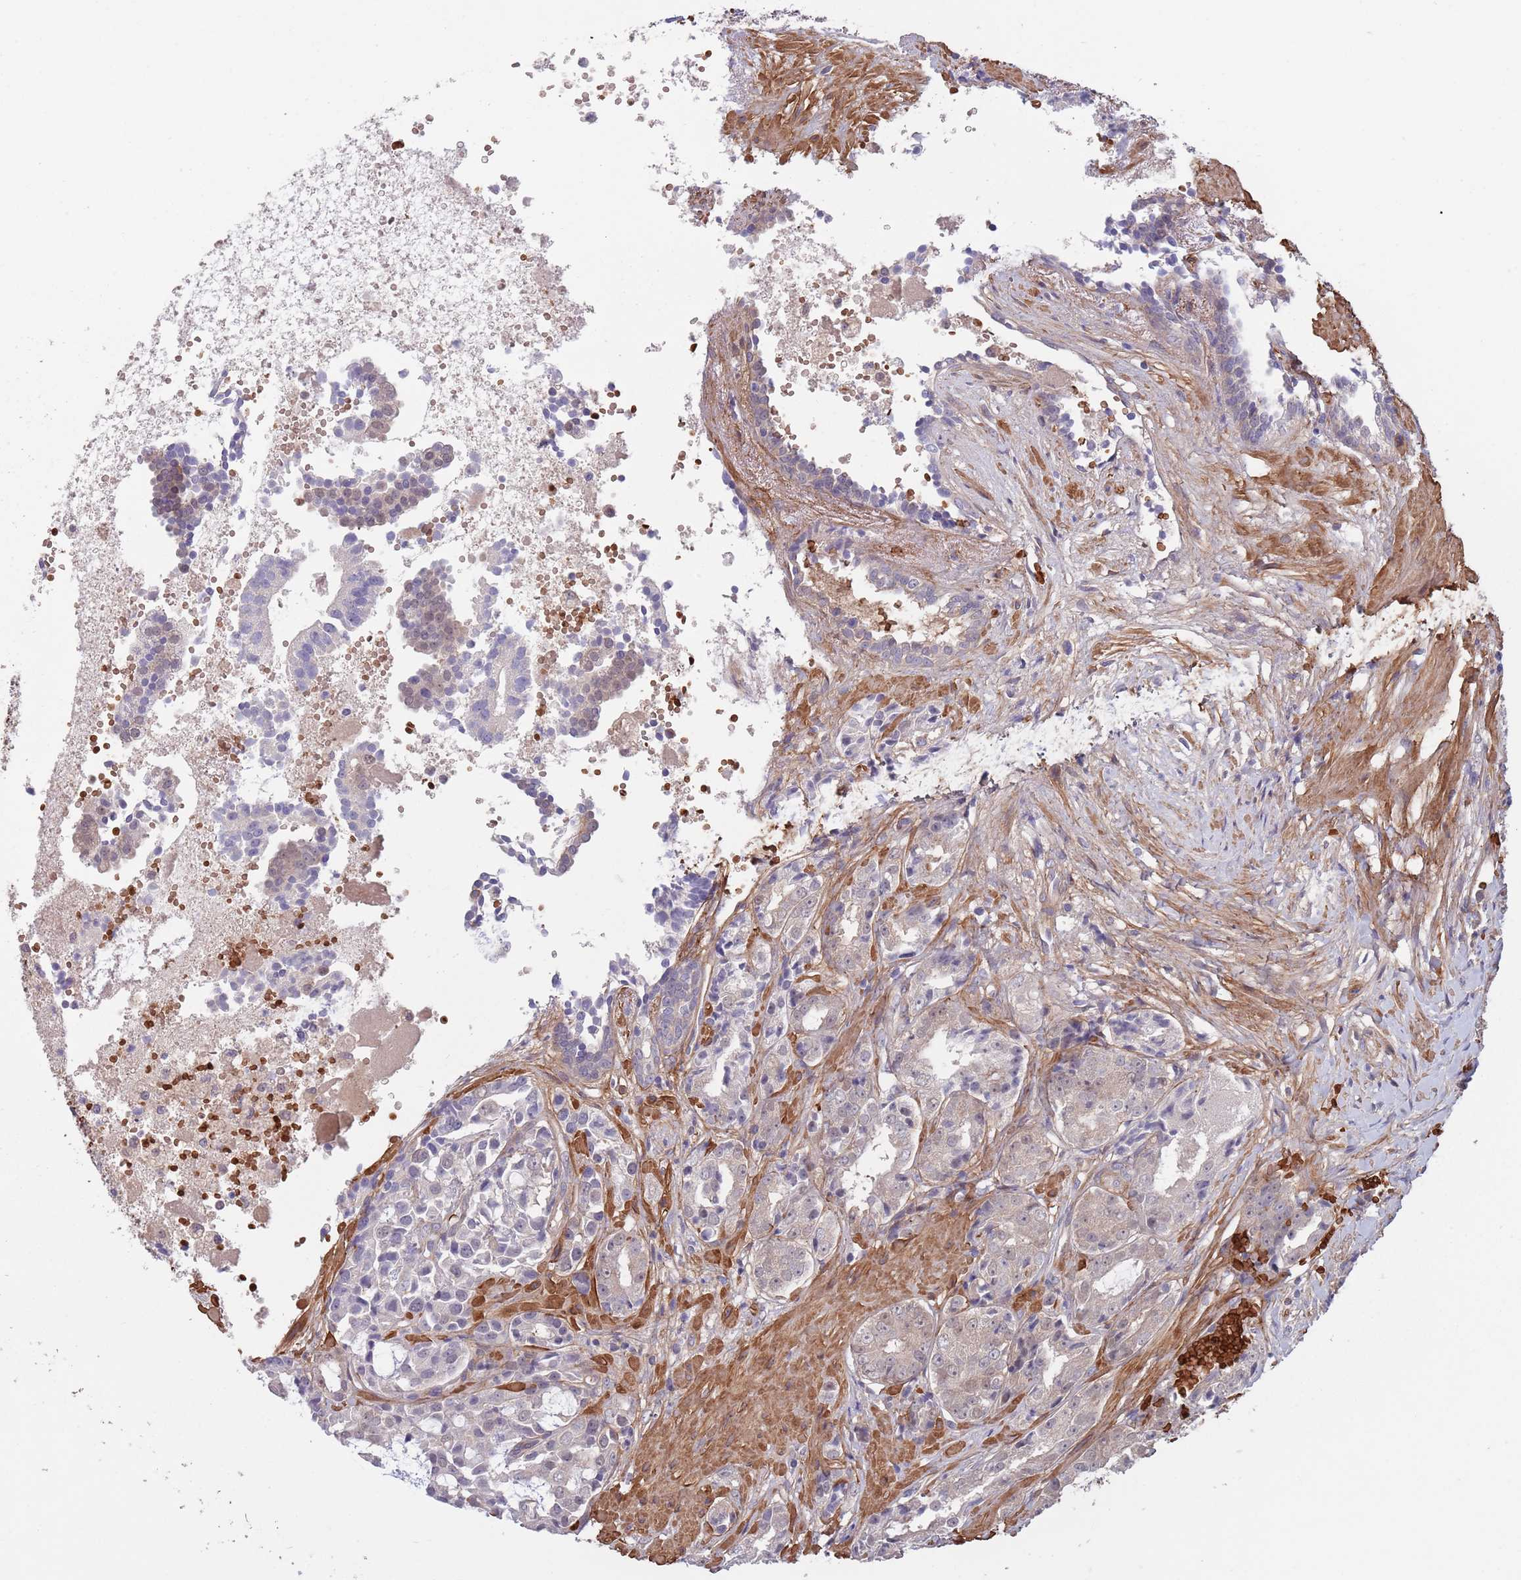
{"staining": {"intensity": "weak", "quantity": "<25%", "location": "nuclear"}, "tissue": "prostate cancer", "cell_type": "Tumor cells", "image_type": "cancer", "snomed": [{"axis": "morphology", "description": "Adenocarcinoma, High grade"}, {"axis": "topography", "description": "Prostate"}], "caption": "IHC of adenocarcinoma (high-grade) (prostate) reveals no positivity in tumor cells.", "gene": "CLNS1A", "patient": {"sex": "male", "age": 71}}